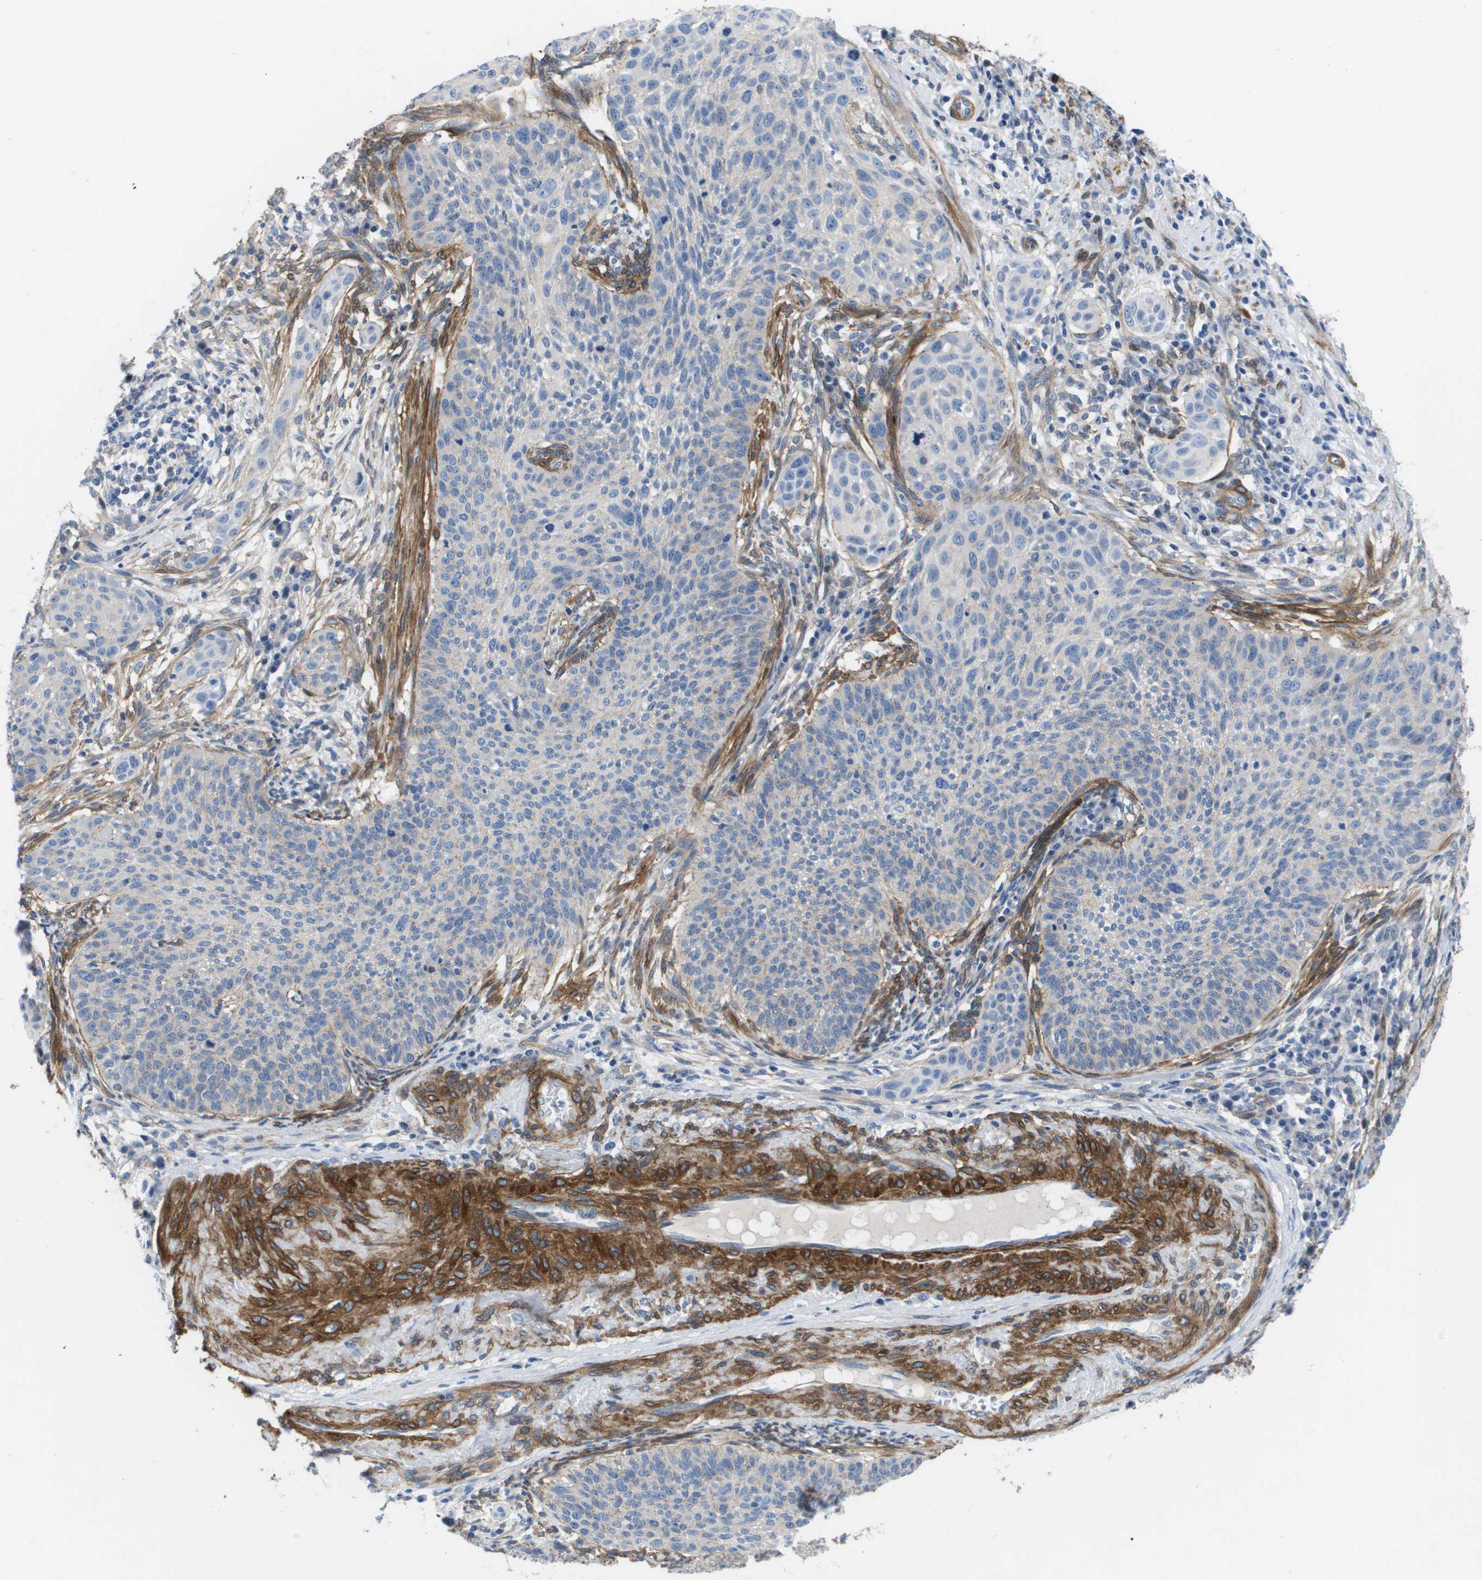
{"staining": {"intensity": "negative", "quantity": "none", "location": "none"}, "tissue": "cervical cancer", "cell_type": "Tumor cells", "image_type": "cancer", "snomed": [{"axis": "morphology", "description": "Squamous cell carcinoma, NOS"}, {"axis": "topography", "description": "Cervix"}], "caption": "Immunohistochemistry (IHC) micrograph of neoplastic tissue: human cervical squamous cell carcinoma stained with DAB (3,3'-diaminobenzidine) exhibits no significant protein staining in tumor cells. (Brightfield microscopy of DAB IHC at high magnification).", "gene": "LPP", "patient": {"sex": "female", "age": 70}}